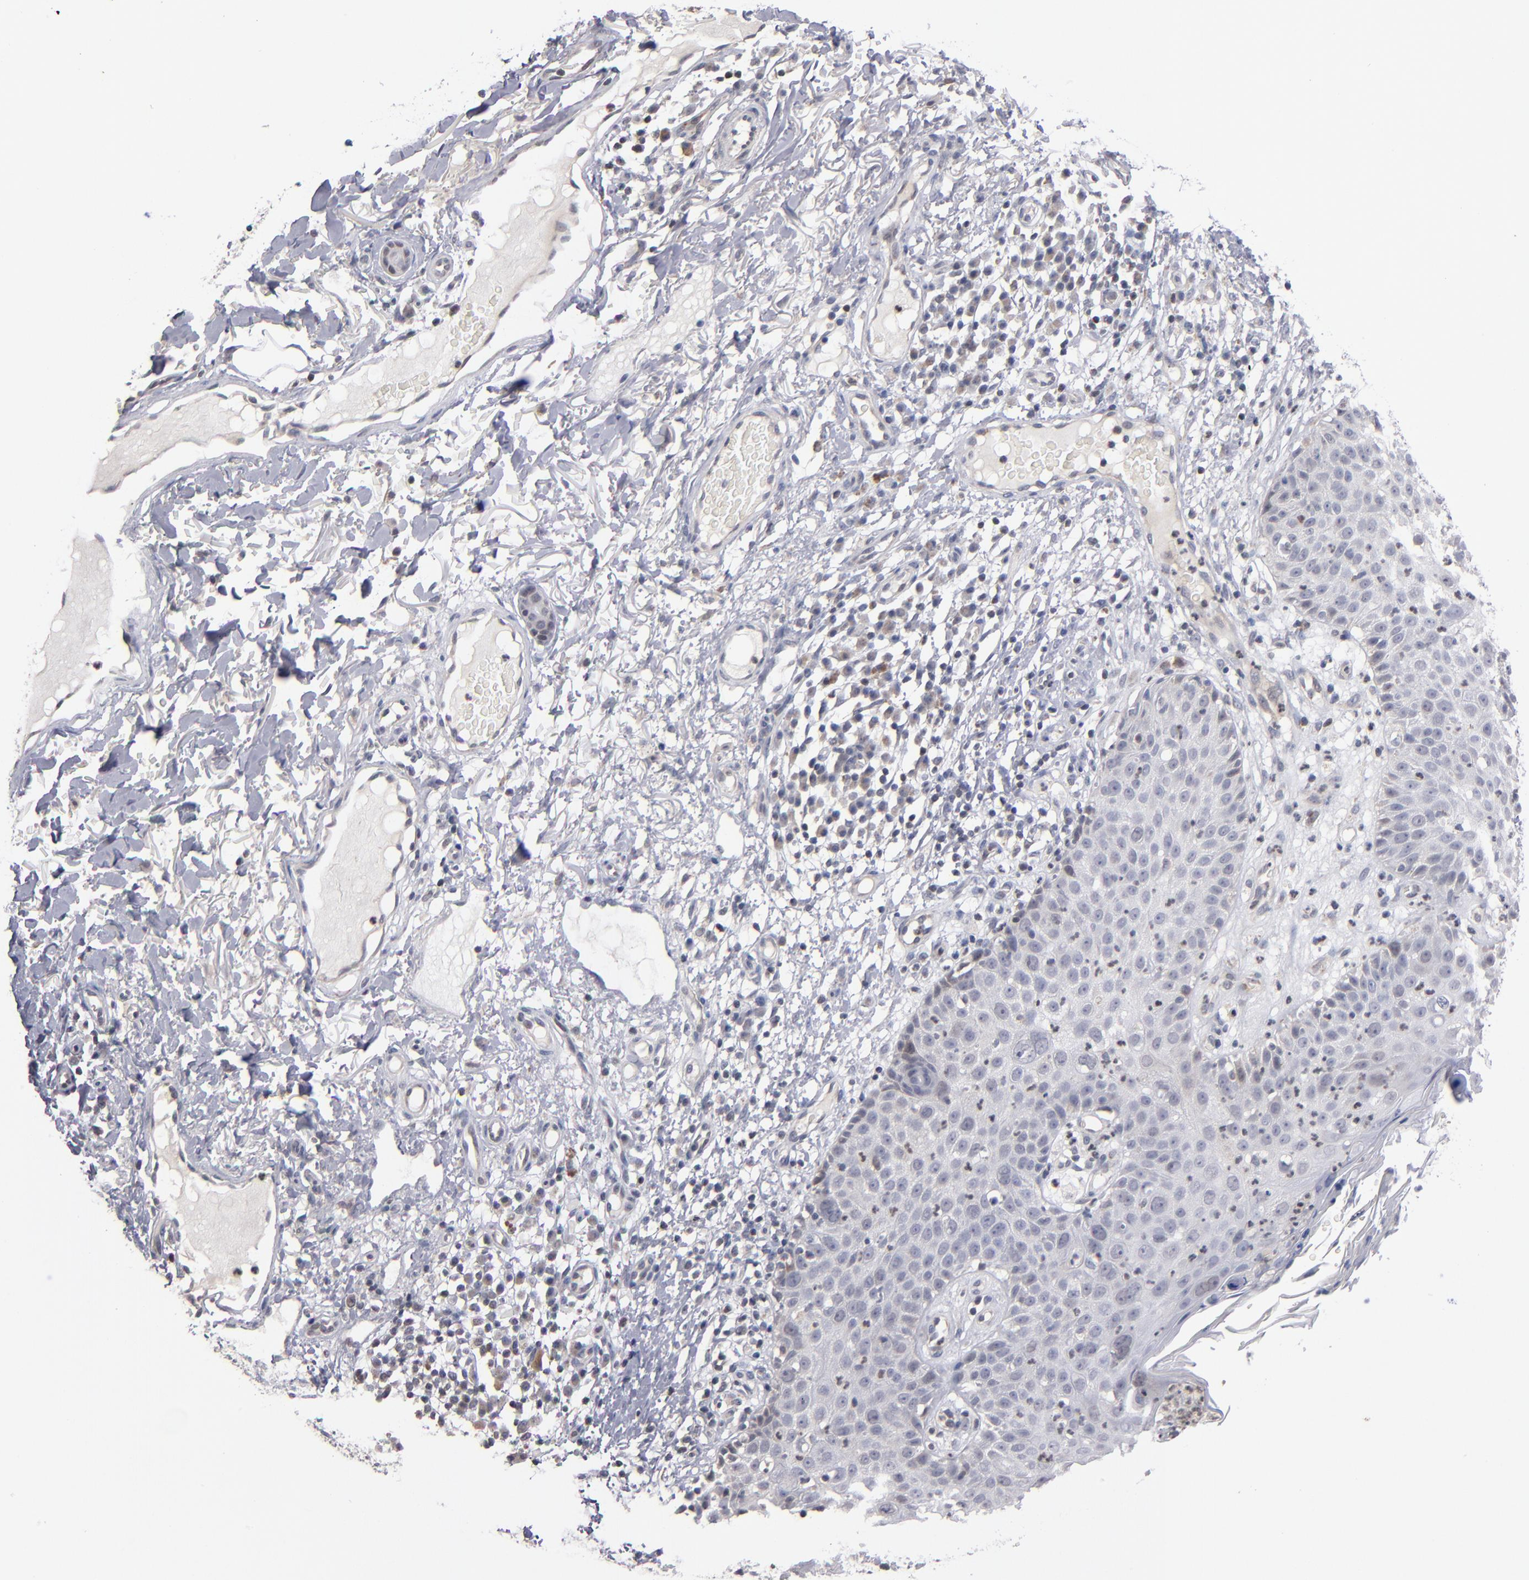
{"staining": {"intensity": "weak", "quantity": "<25%", "location": "cytoplasmic/membranous,nuclear"}, "tissue": "skin cancer", "cell_type": "Tumor cells", "image_type": "cancer", "snomed": [{"axis": "morphology", "description": "Squamous cell carcinoma, NOS"}, {"axis": "topography", "description": "Skin"}], "caption": "Immunohistochemistry (IHC) photomicrograph of human skin cancer stained for a protein (brown), which reveals no staining in tumor cells.", "gene": "ODF2", "patient": {"sex": "male", "age": 87}}